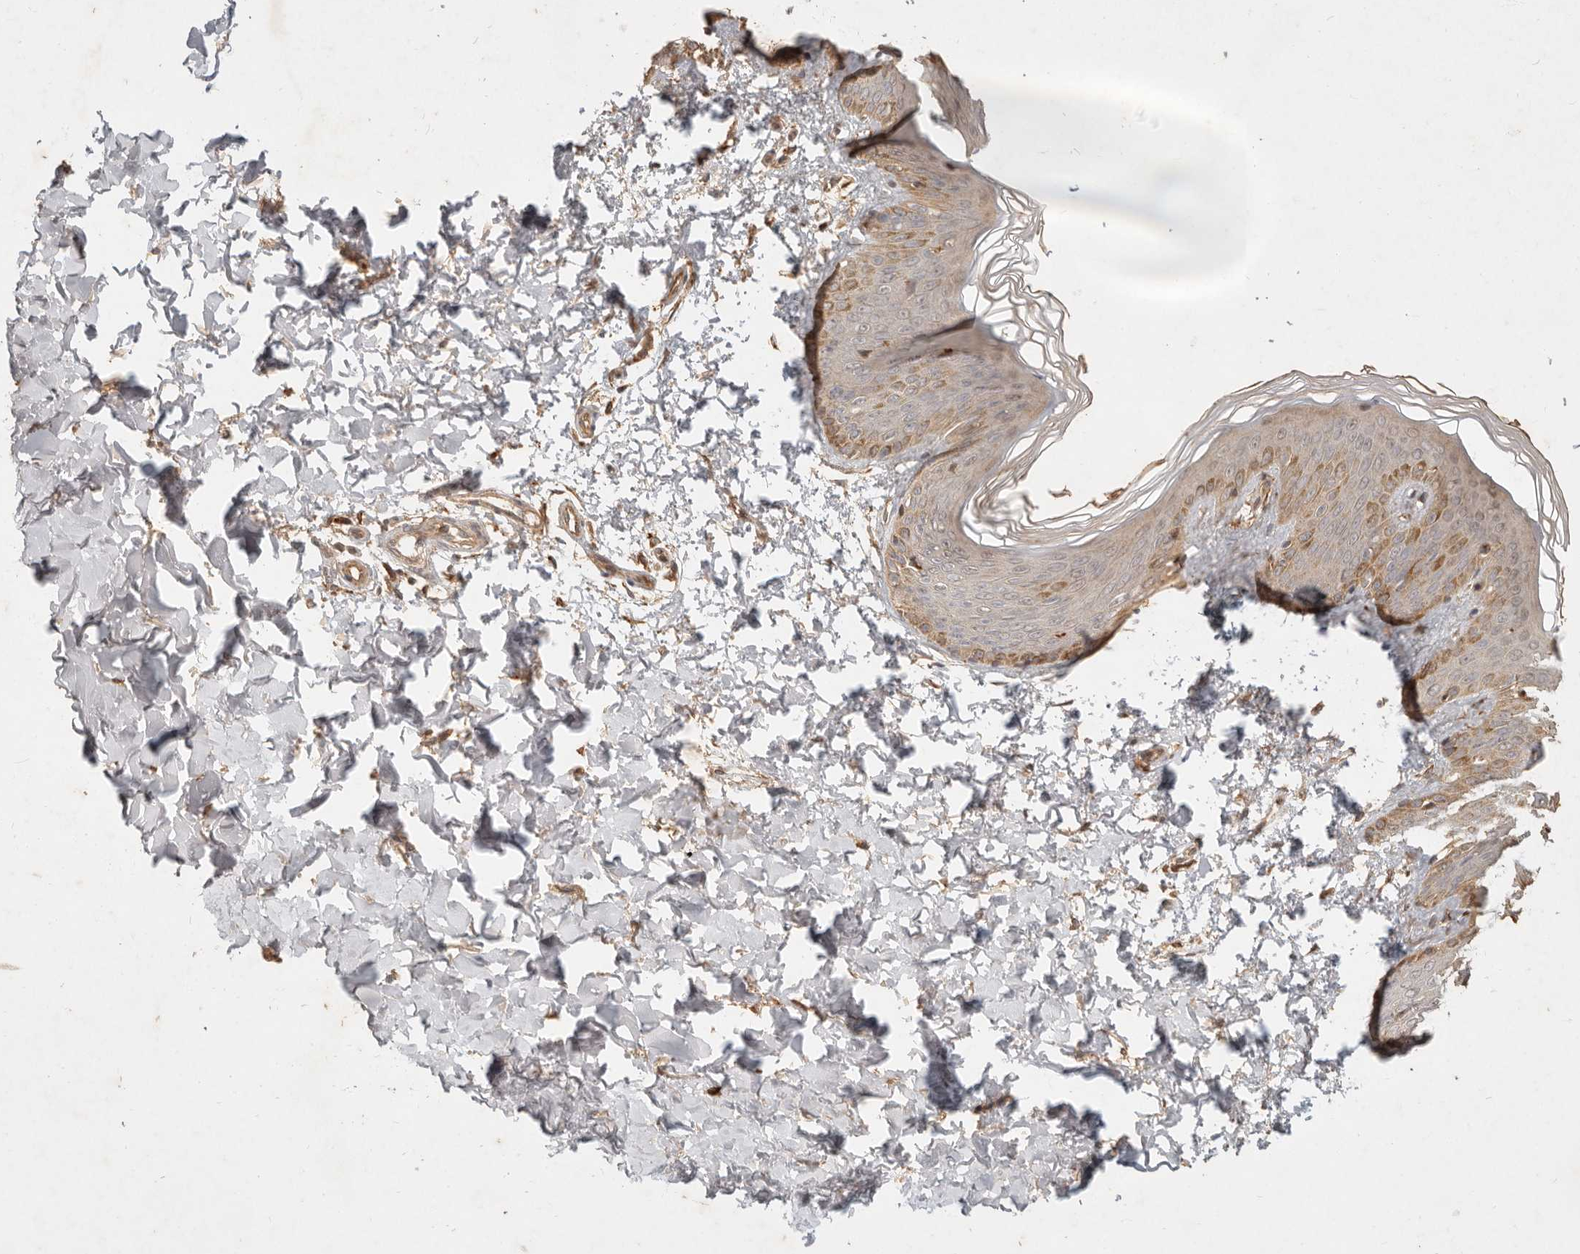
{"staining": {"intensity": "moderate", "quantity": ">75%", "location": "cytoplasmic/membranous"}, "tissue": "skin", "cell_type": "Fibroblasts", "image_type": "normal", "snomed": [{"axis": "morphology", "description": "Normal tissue, NOS"}, {"axis": "morphology", "description": "Neoplasm, benign, NOS"}, {"axis": "topography", "description": "Skin"}, {"axis": "topography", "description": "Soft tissue"}], "caption": "This micrograph reveals IHC staining of normal human skin, with medium moderate cytoplasmic/membranous positivity in approximately >75% of fibroblasts.", "gene": "CLEC4C", "patient": {"sex": "male", "age": 26}}